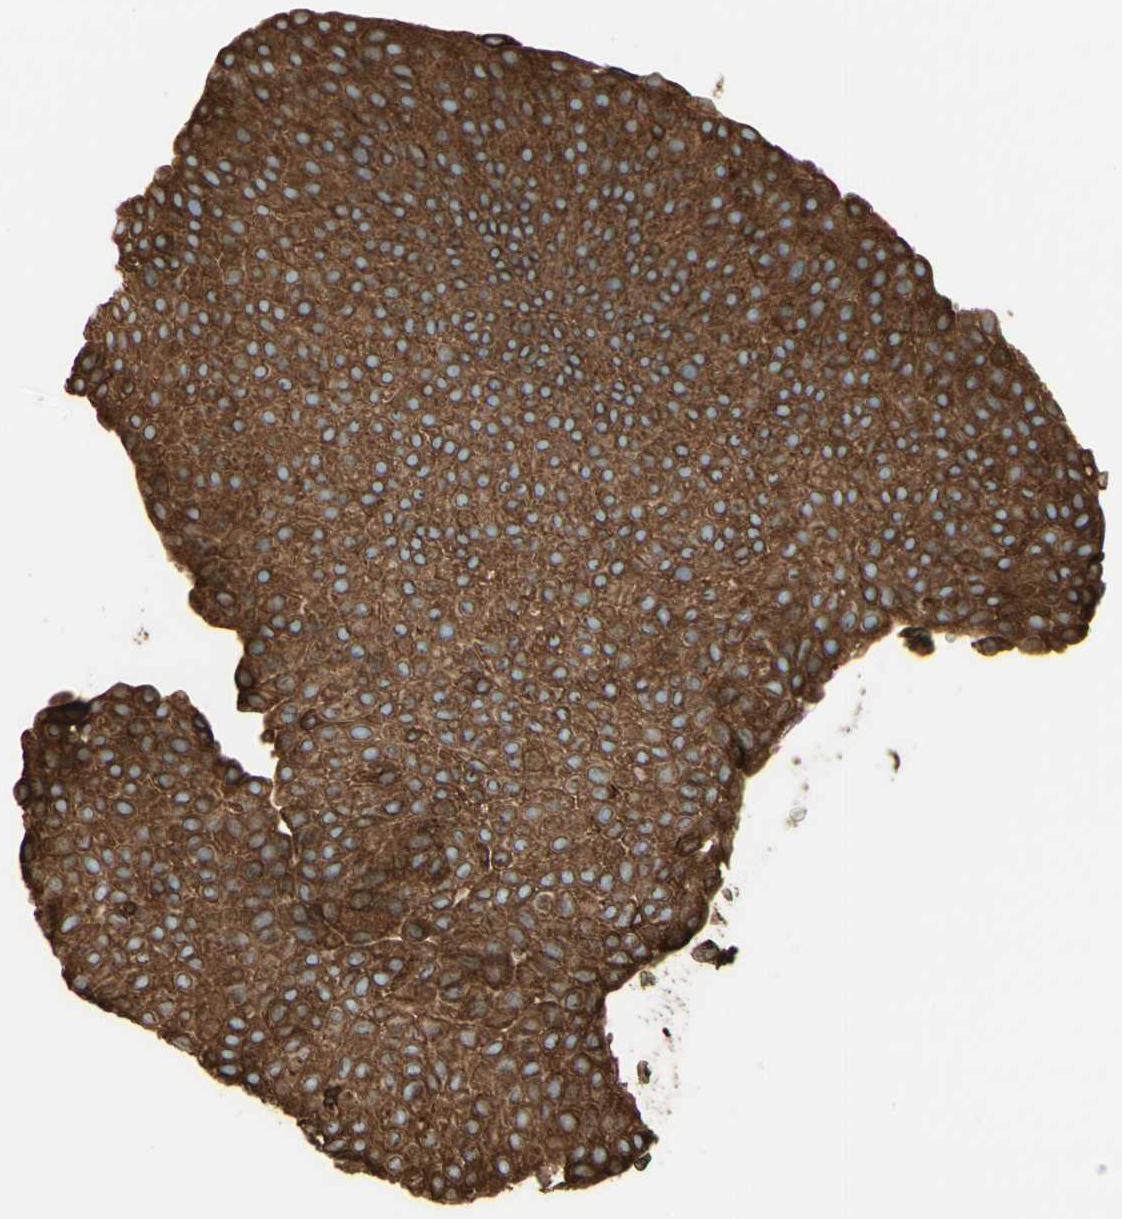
{"staining": {"intensity": "strong", "quantity": ">75%", "location": "cytoplasmic/membranous"}, "tissue": "urothelial cancer", "cell_type": "Tumor cells", "image_type": "cancer", "snomed": [{"axis": "morphology", "description": "Urothelial carcinoma, Low grade"}, {"axis": "topography", "description": "Urinary bladder"}], "caption": "Protein staining of low-grade urothelial carcinoma tissue displays strong cytoplasmic/membranous expression in about >75% of tumor cells.", "gene": "CANX", "patient": {"sex": "female", "age": 60}}